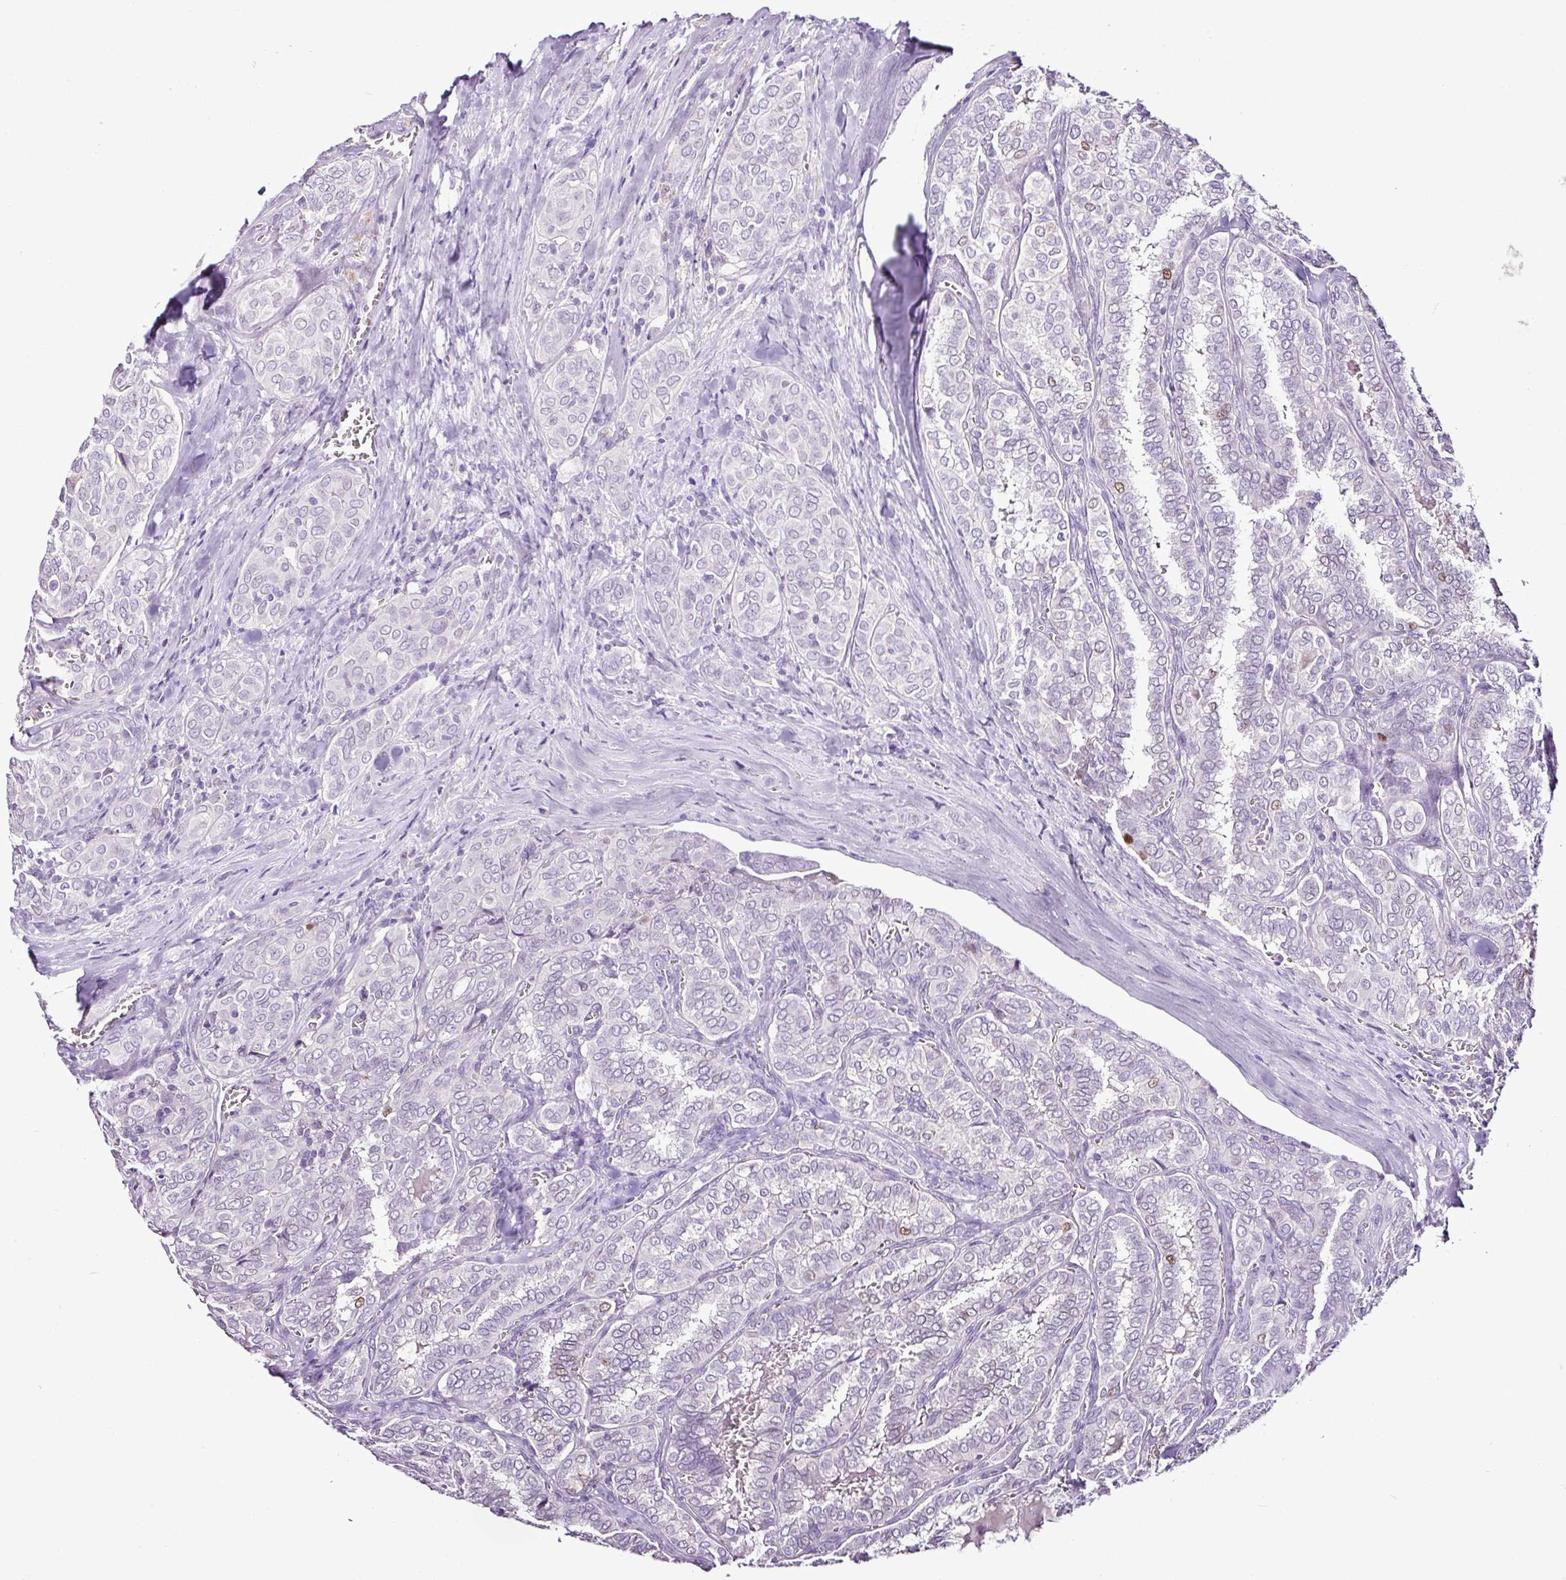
{"staining": {"intensity": "negative", "quantity": "none", "location": "none"}, "tissue": "thyroid cancer", "cell_type": "Tumor cells", "image_type": "cancer", "snomed": [{"axis": "morphology", "description": "Papillary adenocarcinoma, NOS"}, {"axis": "topography", "description": "Thyroid gland"}], "caption": "Thyroid cancer stained for a protein using immunohistochemistry (IHC) shows no expression tumor cells.", "gene": "ESR1", "patient": {"sex": "female", "age": 30}}